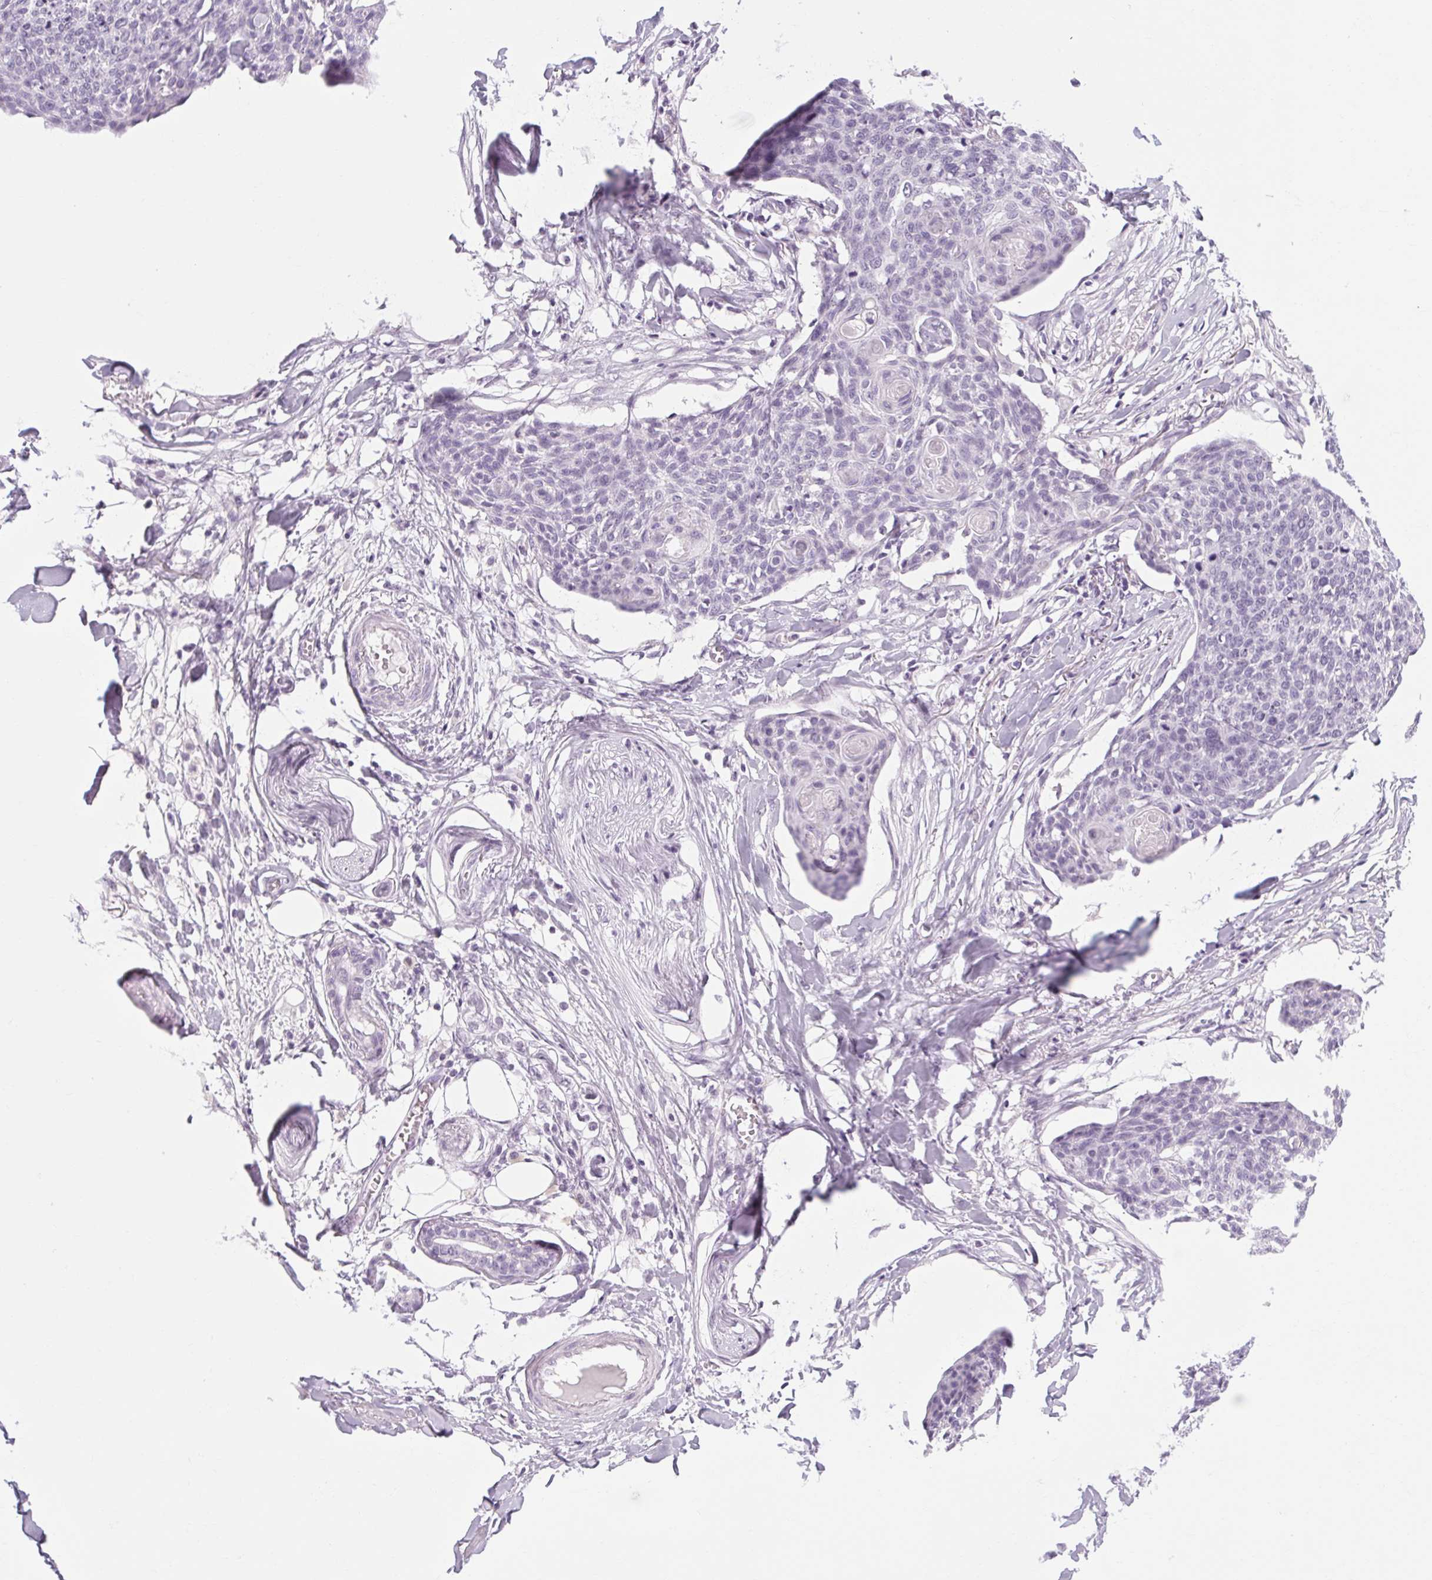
{"staining": {"intensity": "negative", "quantity": "none", "location": "none"}, "tissue": "skin cancer", "cell_type": "Tumor cells", "image_type": "cancer", "snomed": [{"axis": "morphology", "description": "Squamous cell carcinoma, NOS"}, {"axis": "topography", "description": "Skin"}, {"axis": "topography", "description": "Vulva"}], "caption": "This is an immunohistochemistry histopathology image of squamous cell carcinoma (skin). There is no expression in tumor cells.", "gene": "POMC", "patient": {"sex": "female", "age": 75}}